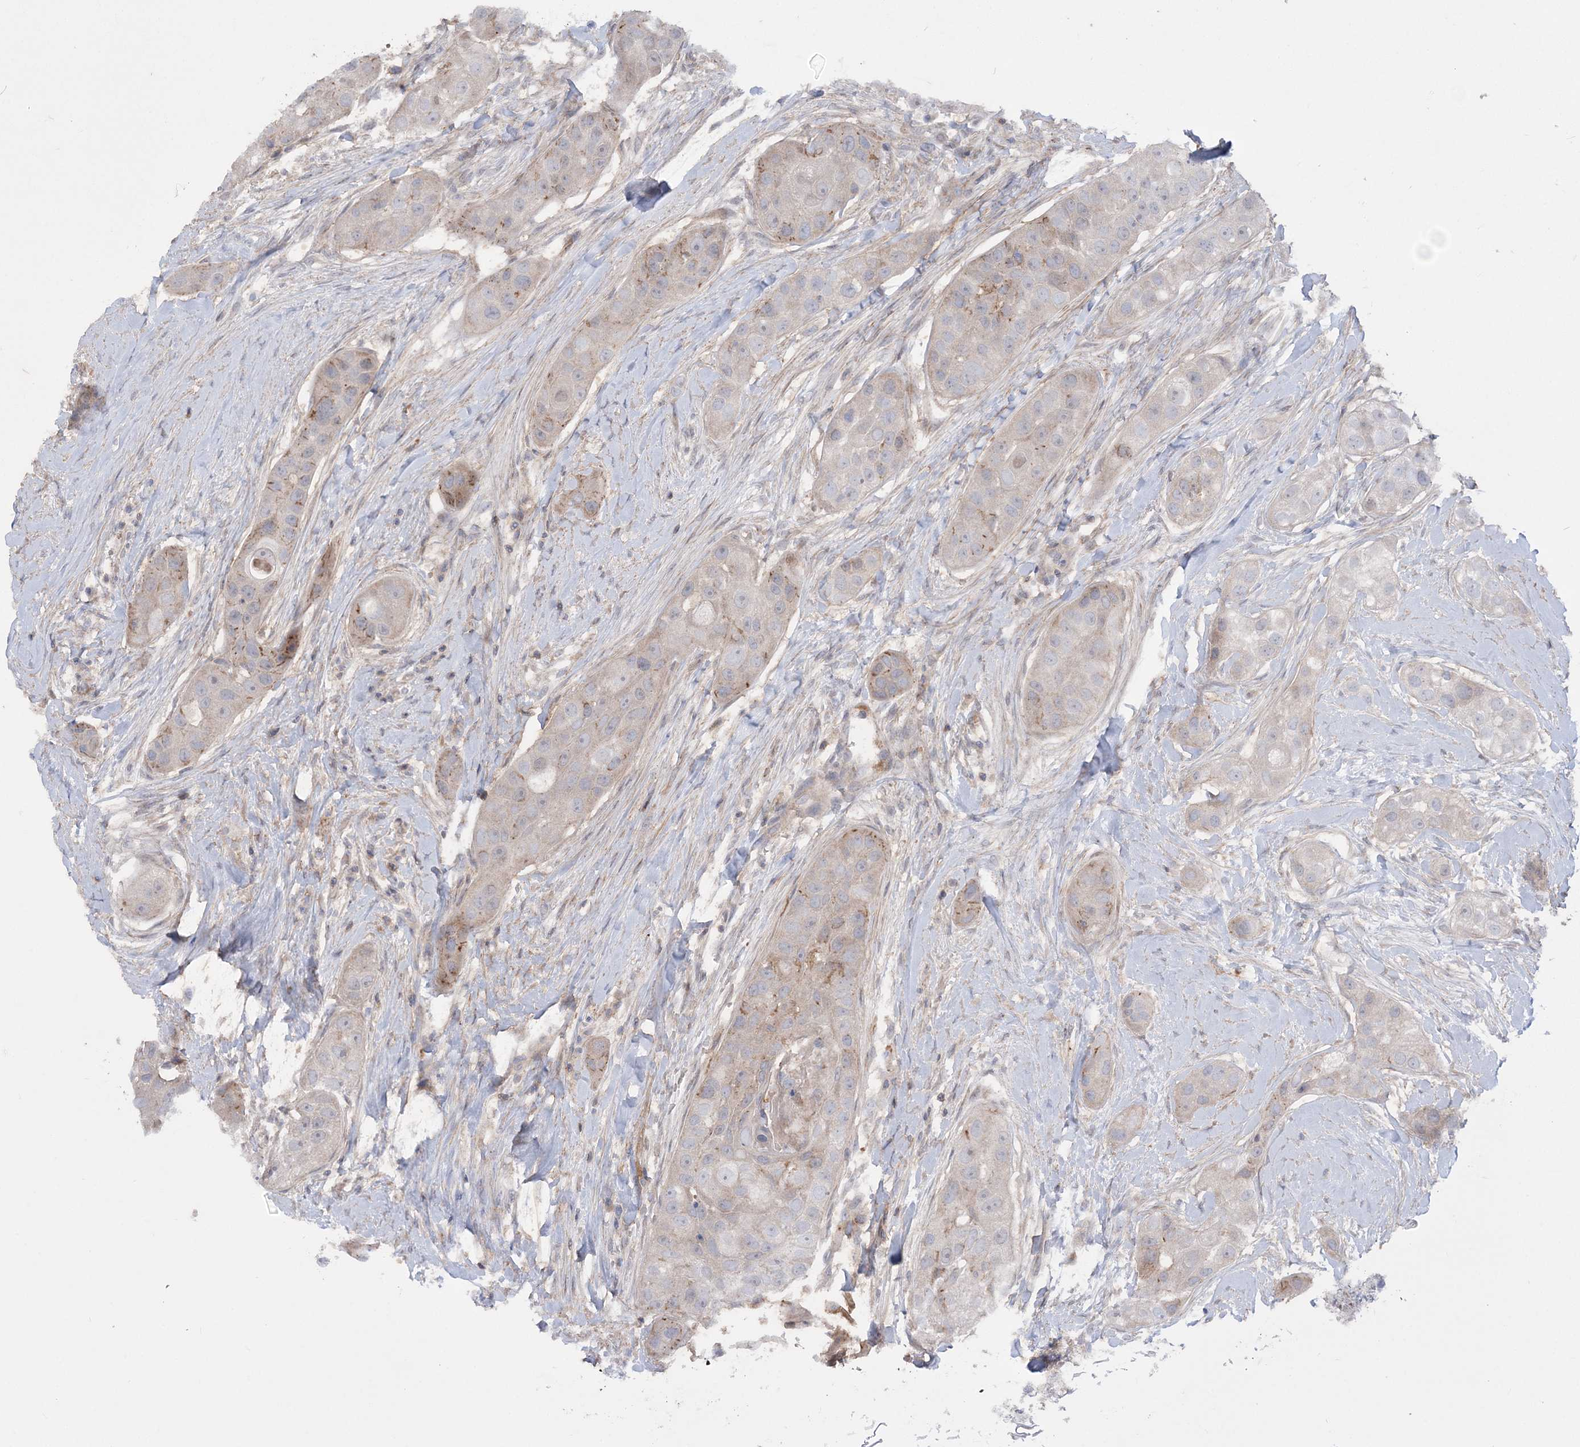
{"staining": {"intensity": "weak", "quantity": "<25%", "location": "cytoplasmic/membranous"}, "tissue": "head and neck cancer", "cell_type": "Tumor cells", "image_type": "cancer", "snomed": [{"axis": "morphology", "description": "Normal tissue, NOS"}, {"axis": "morphology", "description": "Squamous cell carcinoma, NOS"}, {"axis": "topography", "description": "Skeletal muscle"}, {"axis": "topography", "description": "Head-Neck"}], "caption": "High magnification brightfield microscopy of head and neck squamous cell carcinoma stained with DAB (3,3'-diaminobenzidine) (brown) and counterstained with hematoxylin (blue): tumor cells show no significant staining.", "gene": "SLFN14", "patient": {"sex": "male", "age": 51}}